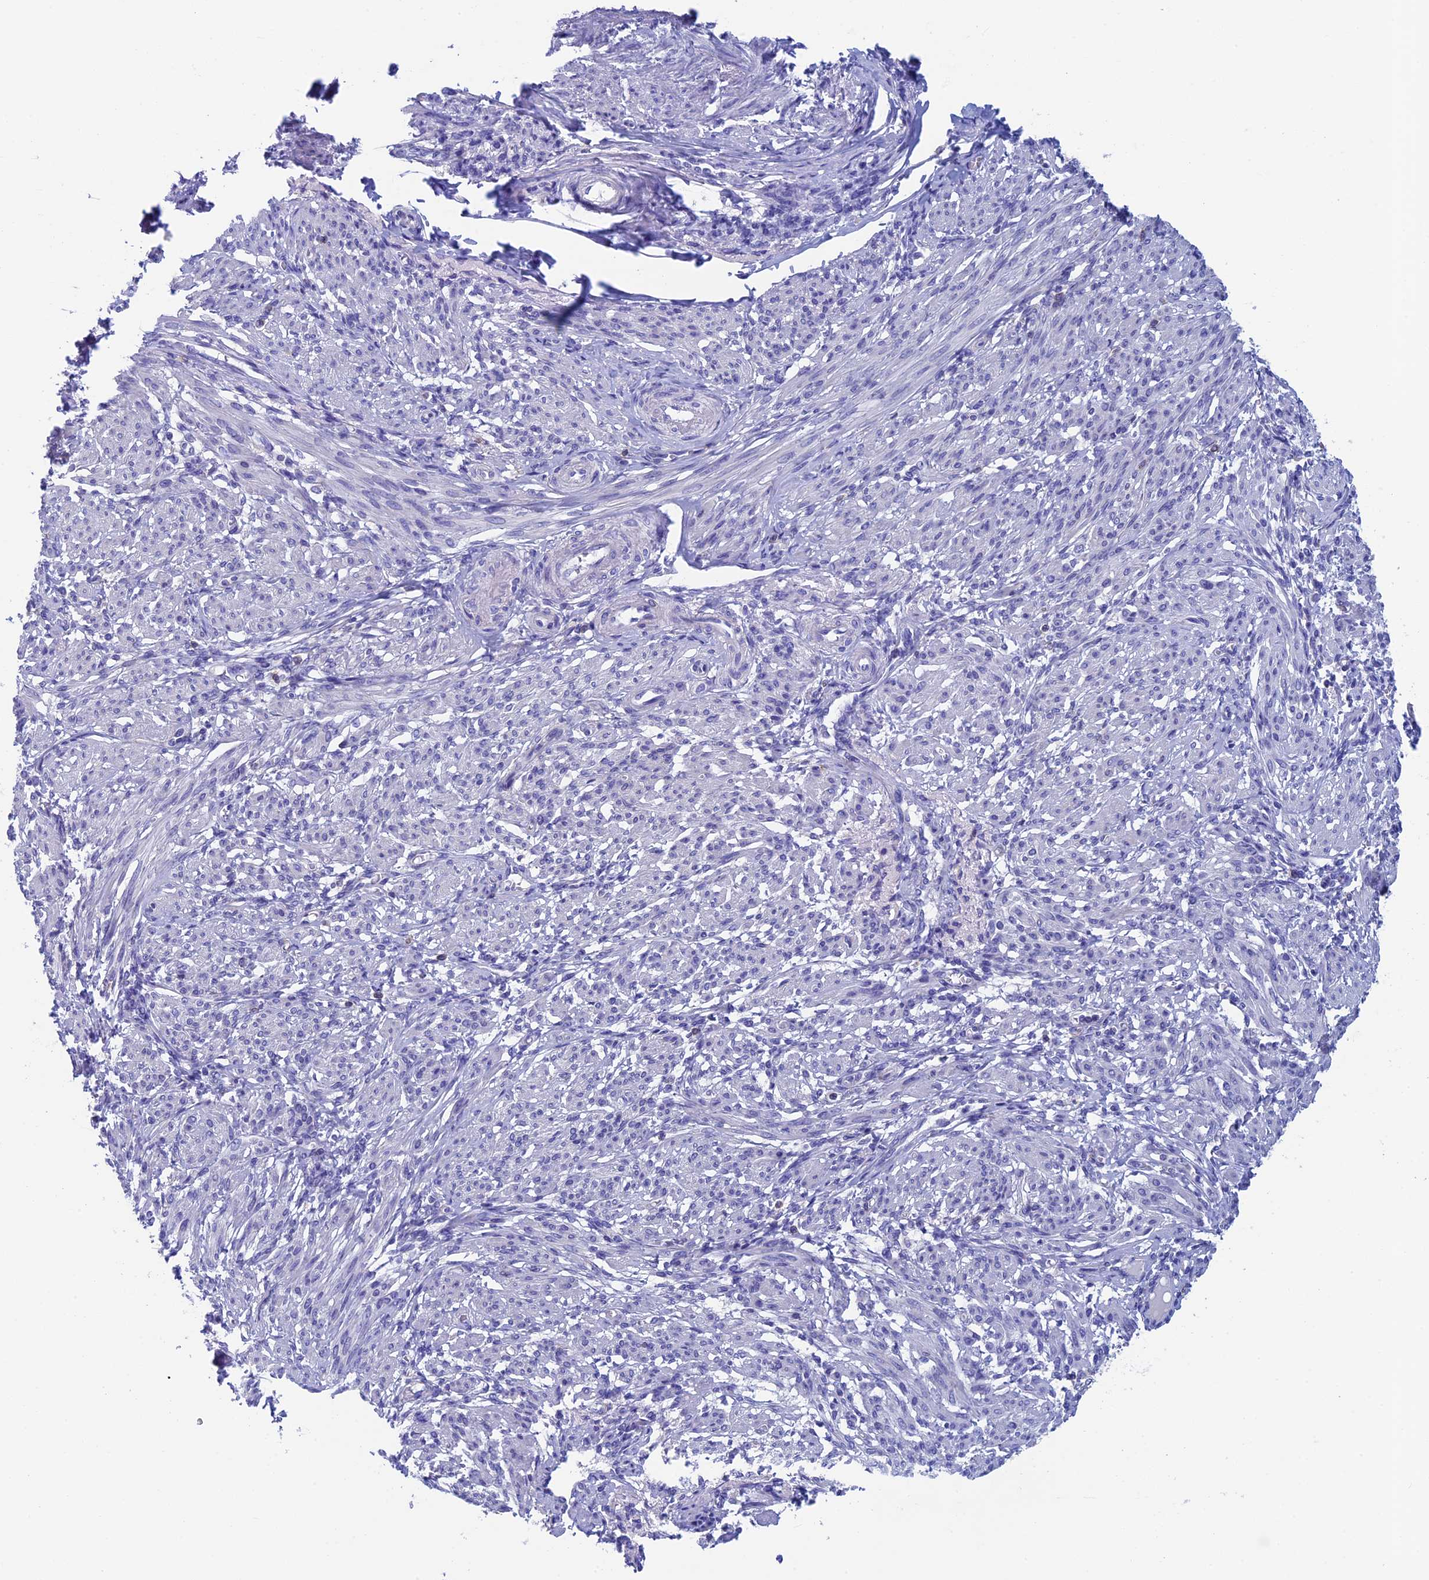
{"staining": {"intensity": "negative", "quantity": "none", "location": "none"}, "tissue": "smooth muscle", "cell_type": "Smooth muscle cells", "image_type": "normal", "snomed": [{"axis": "morphology", "description": "Normal tissue, NOS"}, {"axis": "topography", "description": "Smooth muscle"}], "caption": "An image of smooth muscle stained for a protein shows no brown staining in smooth muscle cells.", "gene": "SEPTIN1", "patient": {"sex": "female", "age": 39}}